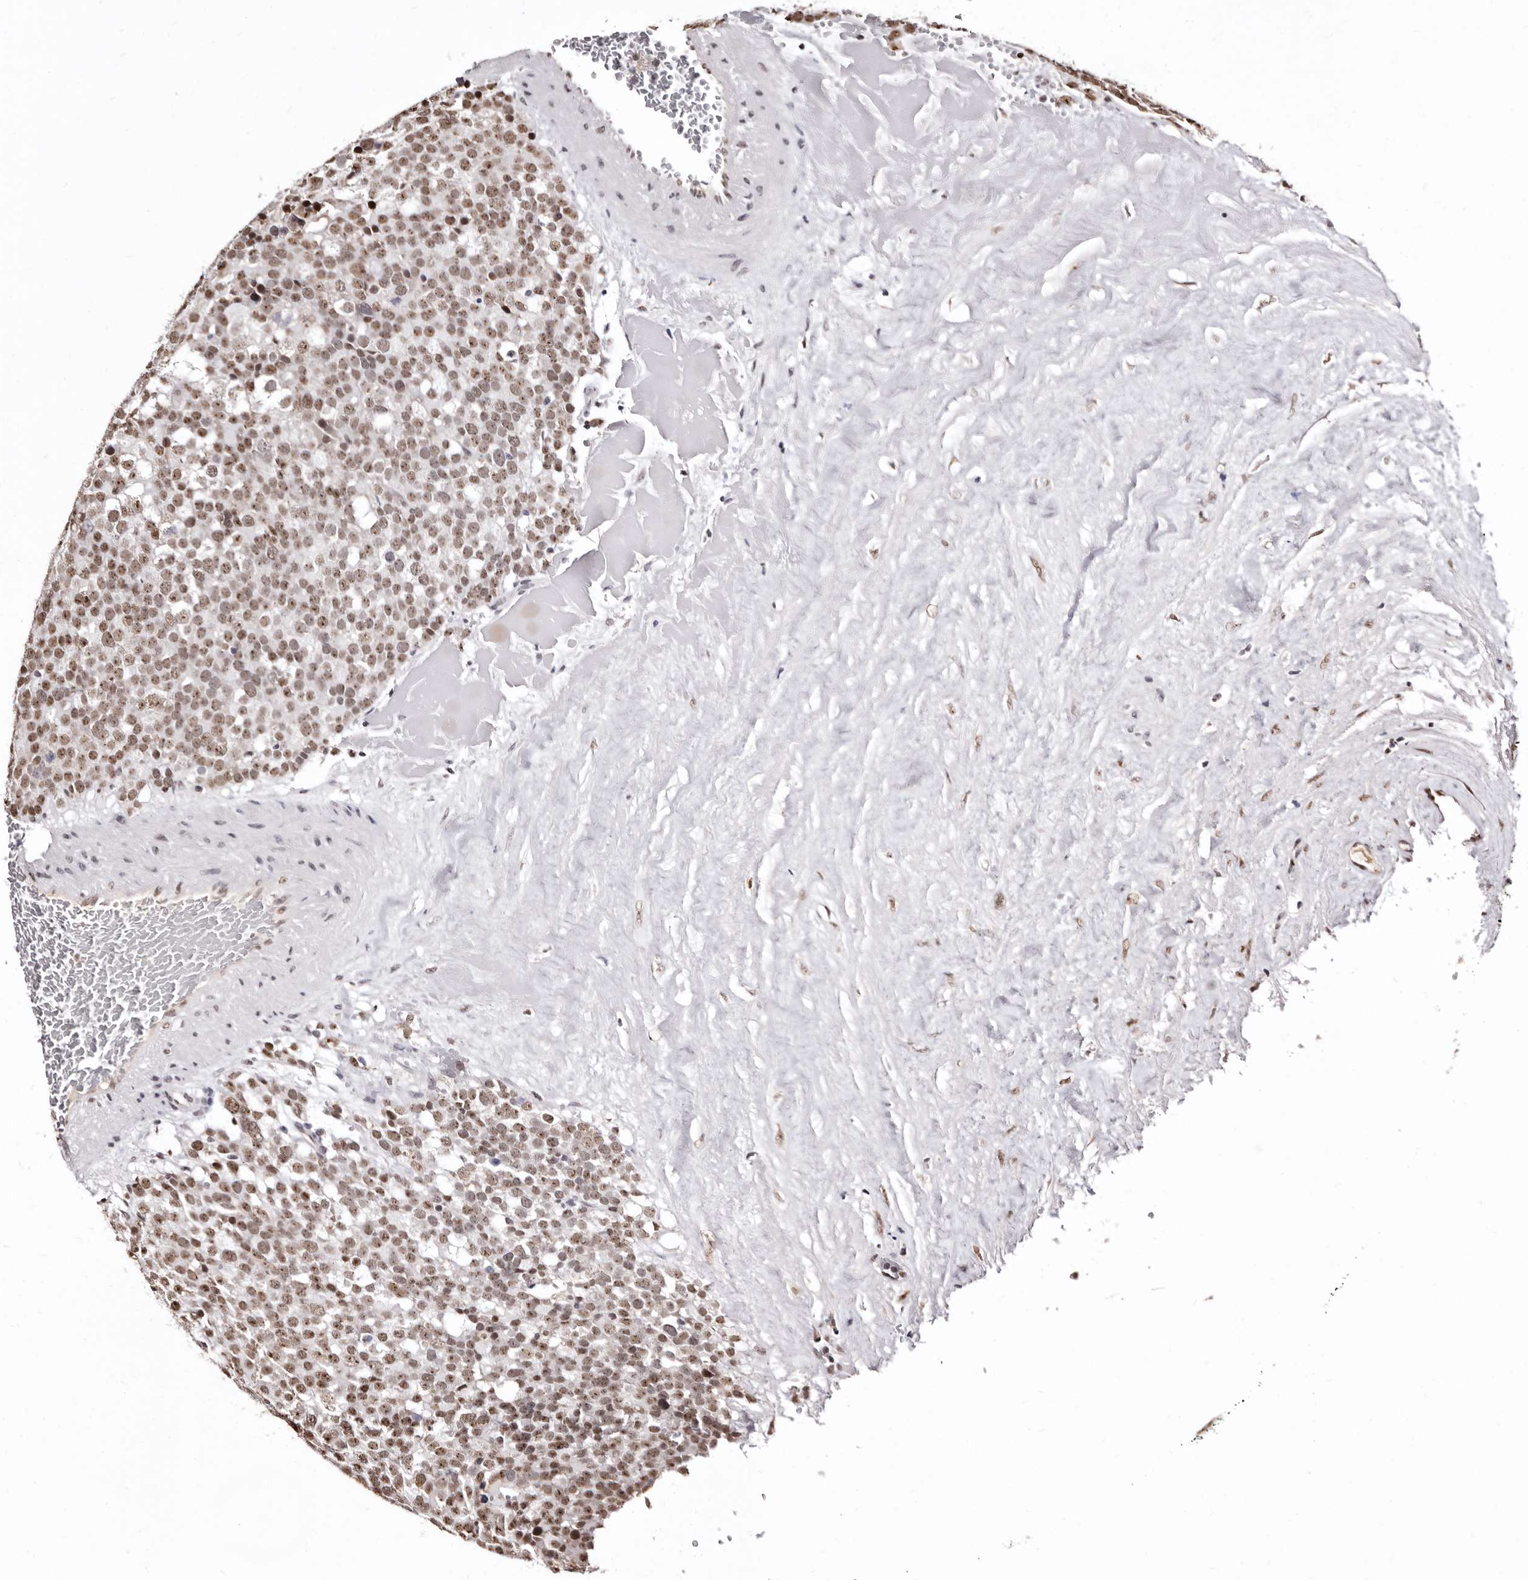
{"staining": {"intensity": "moderate", "quantity": ">75%", "location": "nuclear"}, "tissue": "testis cancer", "cell_type": "Tumor cells", "image_type": "cancer", "snomed": [{"axis": "morphology", "description": "Seminoma, NOS"}, {"axis": "topography", "description": "Testis"}], "caption": "Brown immunohistochemical staining in human seminoma (testis) demonstrates moderate nuclear staining in approximately >75% of tumor cells. The protein is shown in brown color, while the nuclei are stained blue.", "gene": "ANAPC11", "patient": {"sex": "male", "age": 71}}